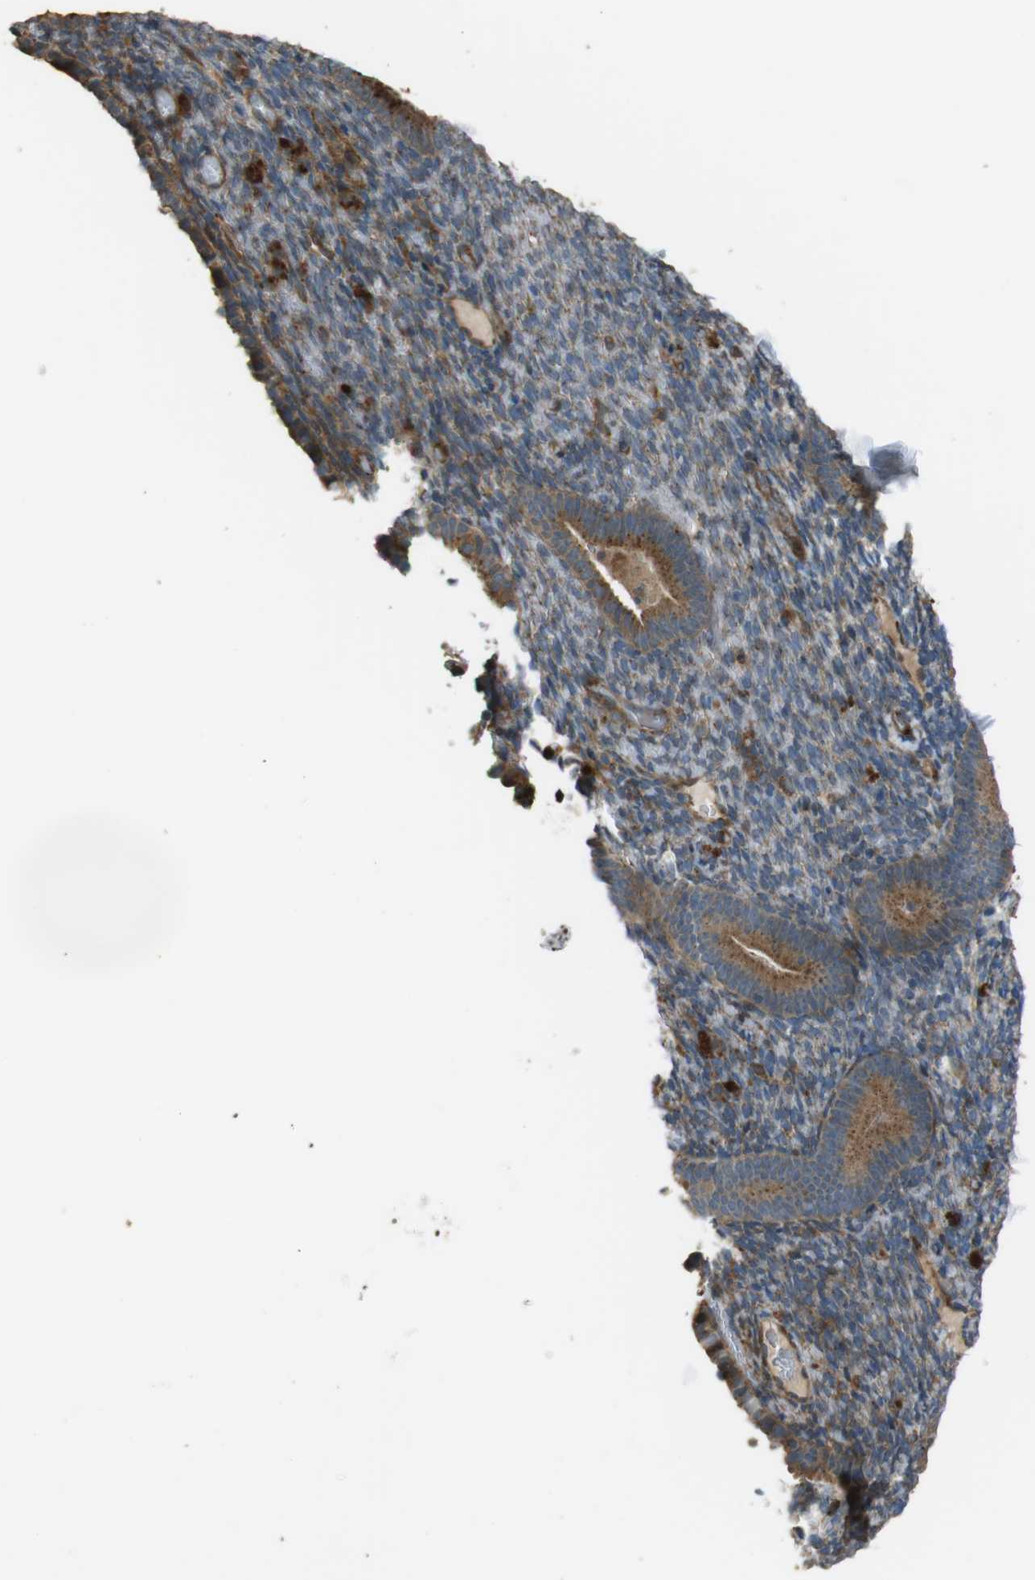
{"staining": {"intensity": "weak", "quantity": "<25%", "location": "cytoplasmic/membranous"}, "tissue": "endometrium", "cell_type": "Cells in endometrial stroma", "image_type": "normal", "snomed": [{"axis": "morphology", "description": "Normal tissue, NOS"}, {"axis": "topography", "description": "Endometrium"}], "caption": "Cells in endometrial stroma are negative for brown protein staining in benign endometrium. (Stains: DAB (3,3'-diaminobenzidine) immunohistochemistry (IHC) with hematoxylin counter stain, Microscopy: brightfield microscopy at high magnification).", "gene": "MSRB3", "patient": {"sex": "female", "age": 51}}